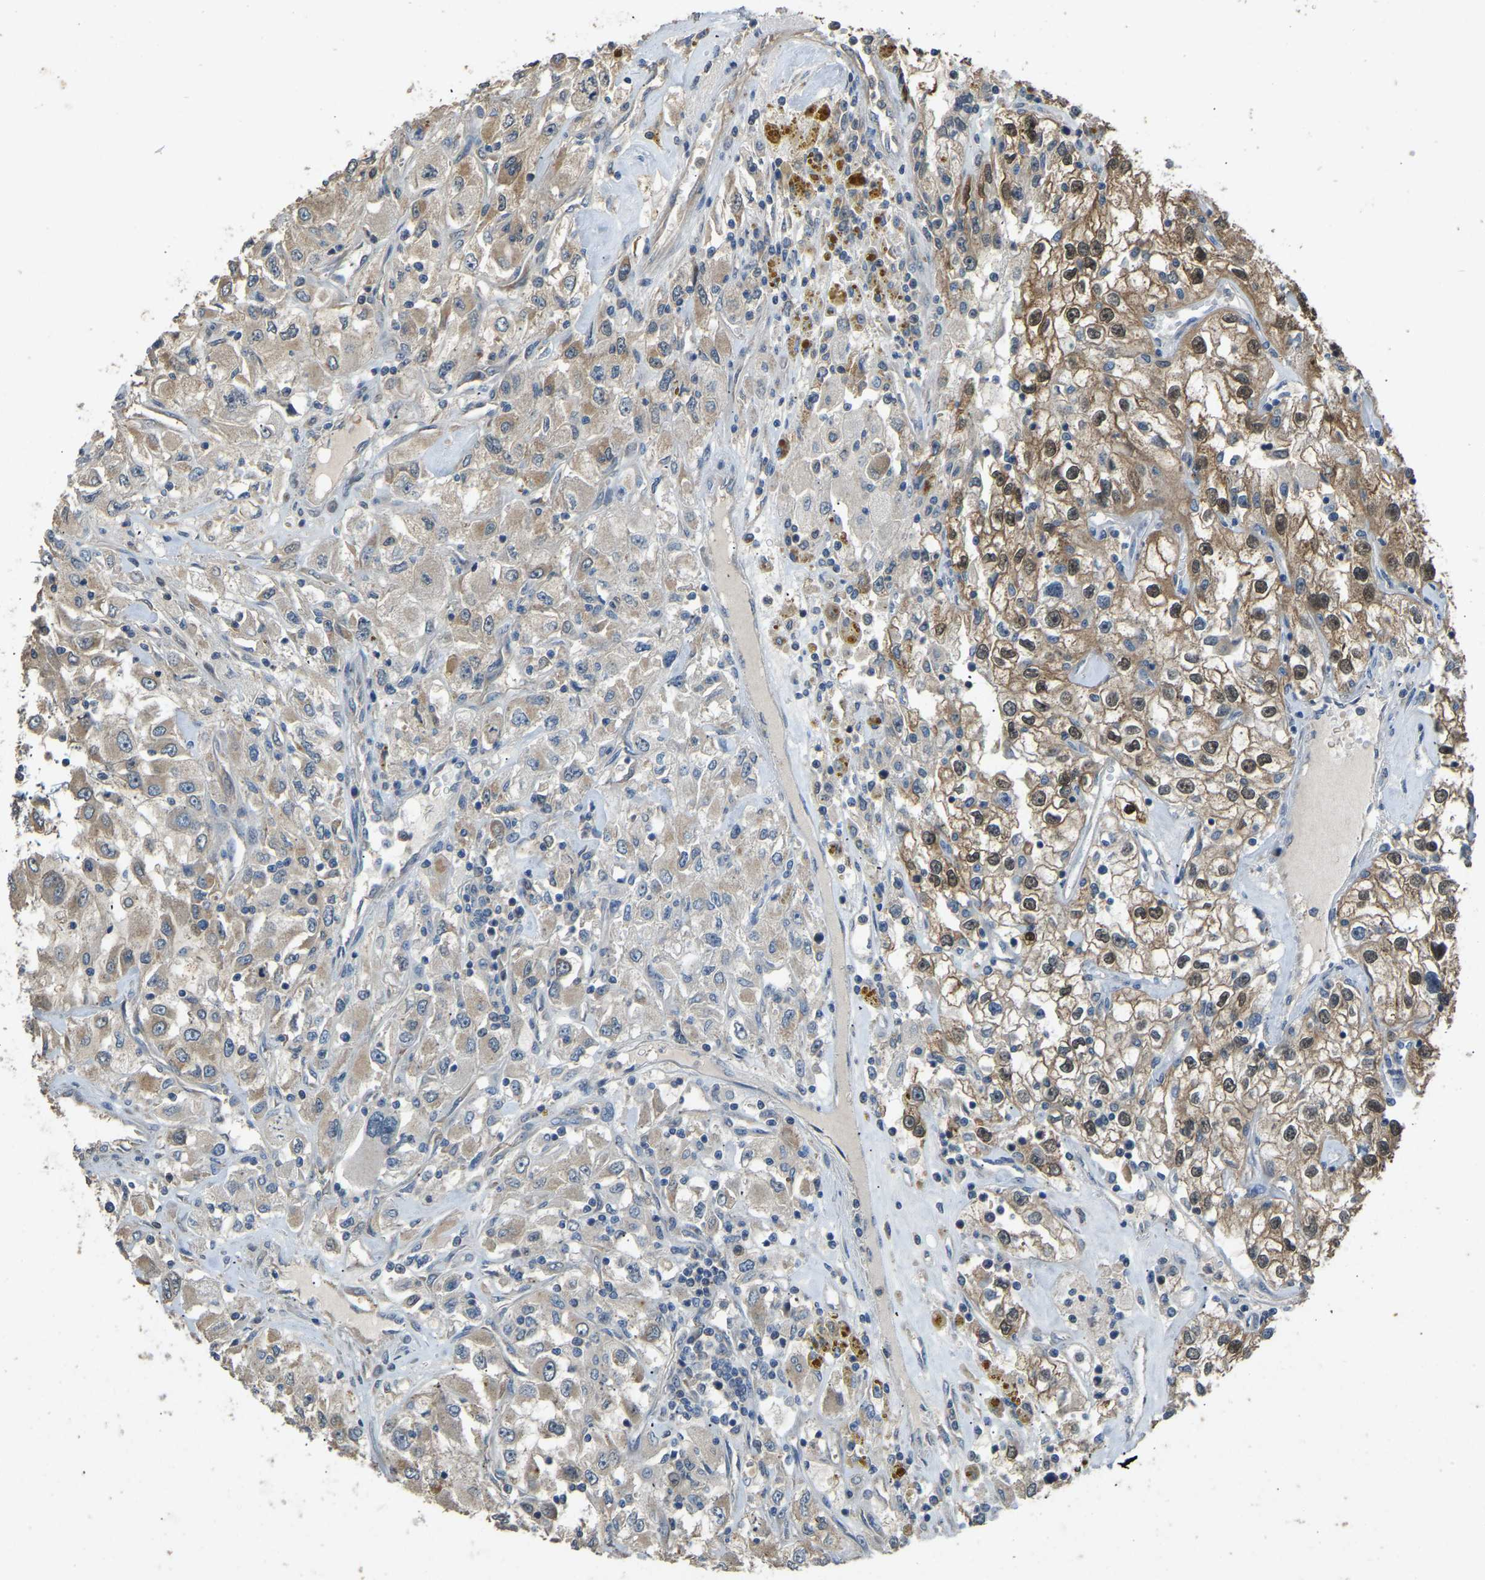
{"staining": {"intensity": "moderate", "quantity": "25%-75%", "location": "cytoplasmic/membranous"}, "tissue": "renal cancer", "cell_type": "Tumor cells", "image_type": "cancer", "snomed": [{"axis": "morphology", "description": "Adenocarcinoma, NOS"}, {"axis": "topography", "description": "Kidney"}], "caption": "Immunohistochemical staining of renal cancer exhibits medium levels of moderate cytoplasmic/membranous positivity in approximately 25%-75% of tumor cells. The staining is performed using DAB brown chromogen to label protein expression. The nuclei are counter-stained blue using hematoxylin.", "gene": "TUFM", "patient": {"sex": "female", "age": 52}}